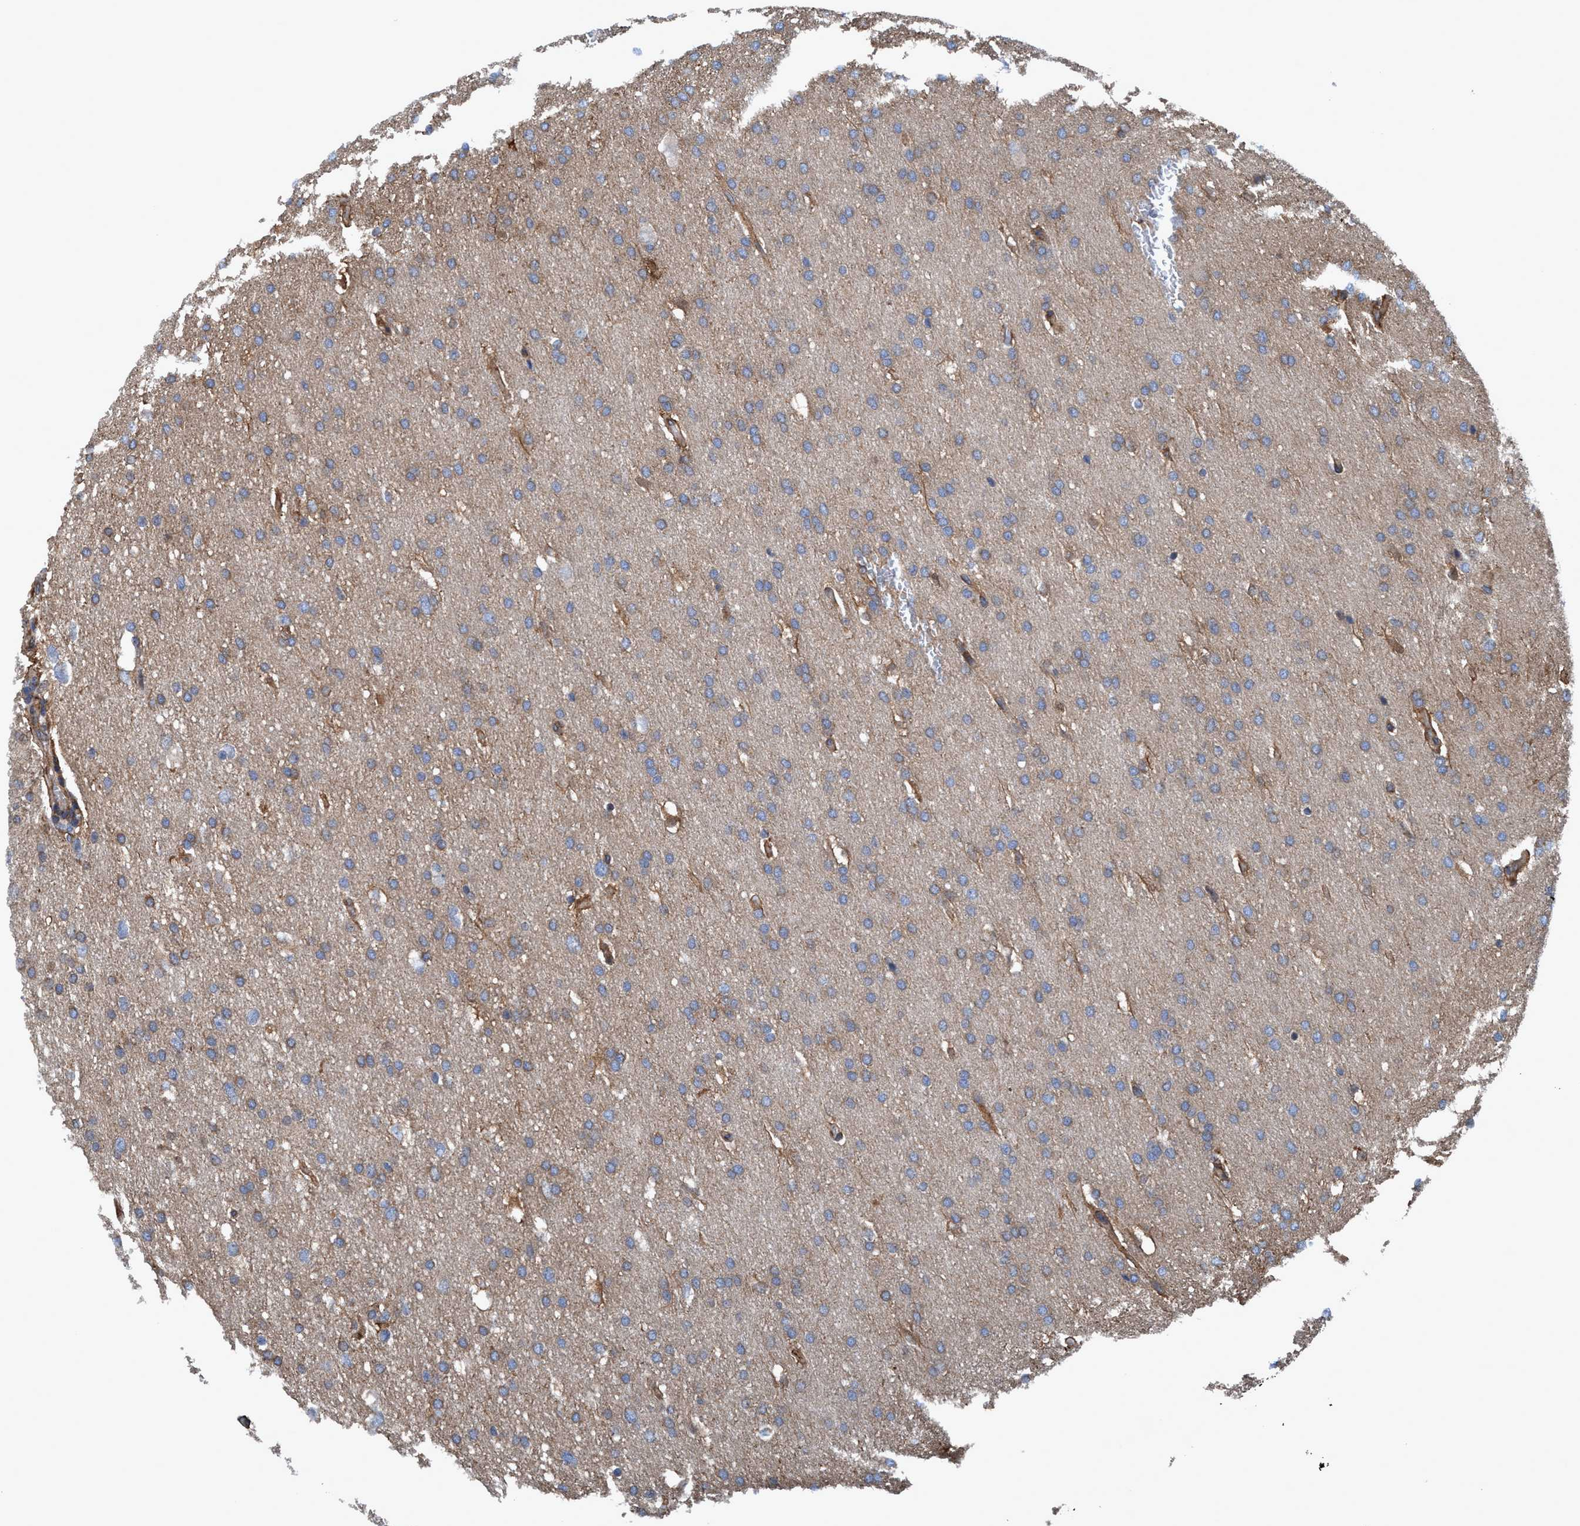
{"staining": {"intensity": "weak", "quantity": "<25%", "location": "cytoplasmic/membranous"}, "tissue": "glioma", "cell_type": "Tumor cells", "image_type": "cancer", "snomed": [{"axis": "morphology", "description": "Glioma, malignant, Low grade"}, {"axis": "topography", "description": "Brain"}], "caption": "Image shows no significant protein staining in tumor cells of glioma. (IHC, brightfield microscopy, high magnification).", "gene": "NMT1", "patient": {"sex": "female", "age": 37}}